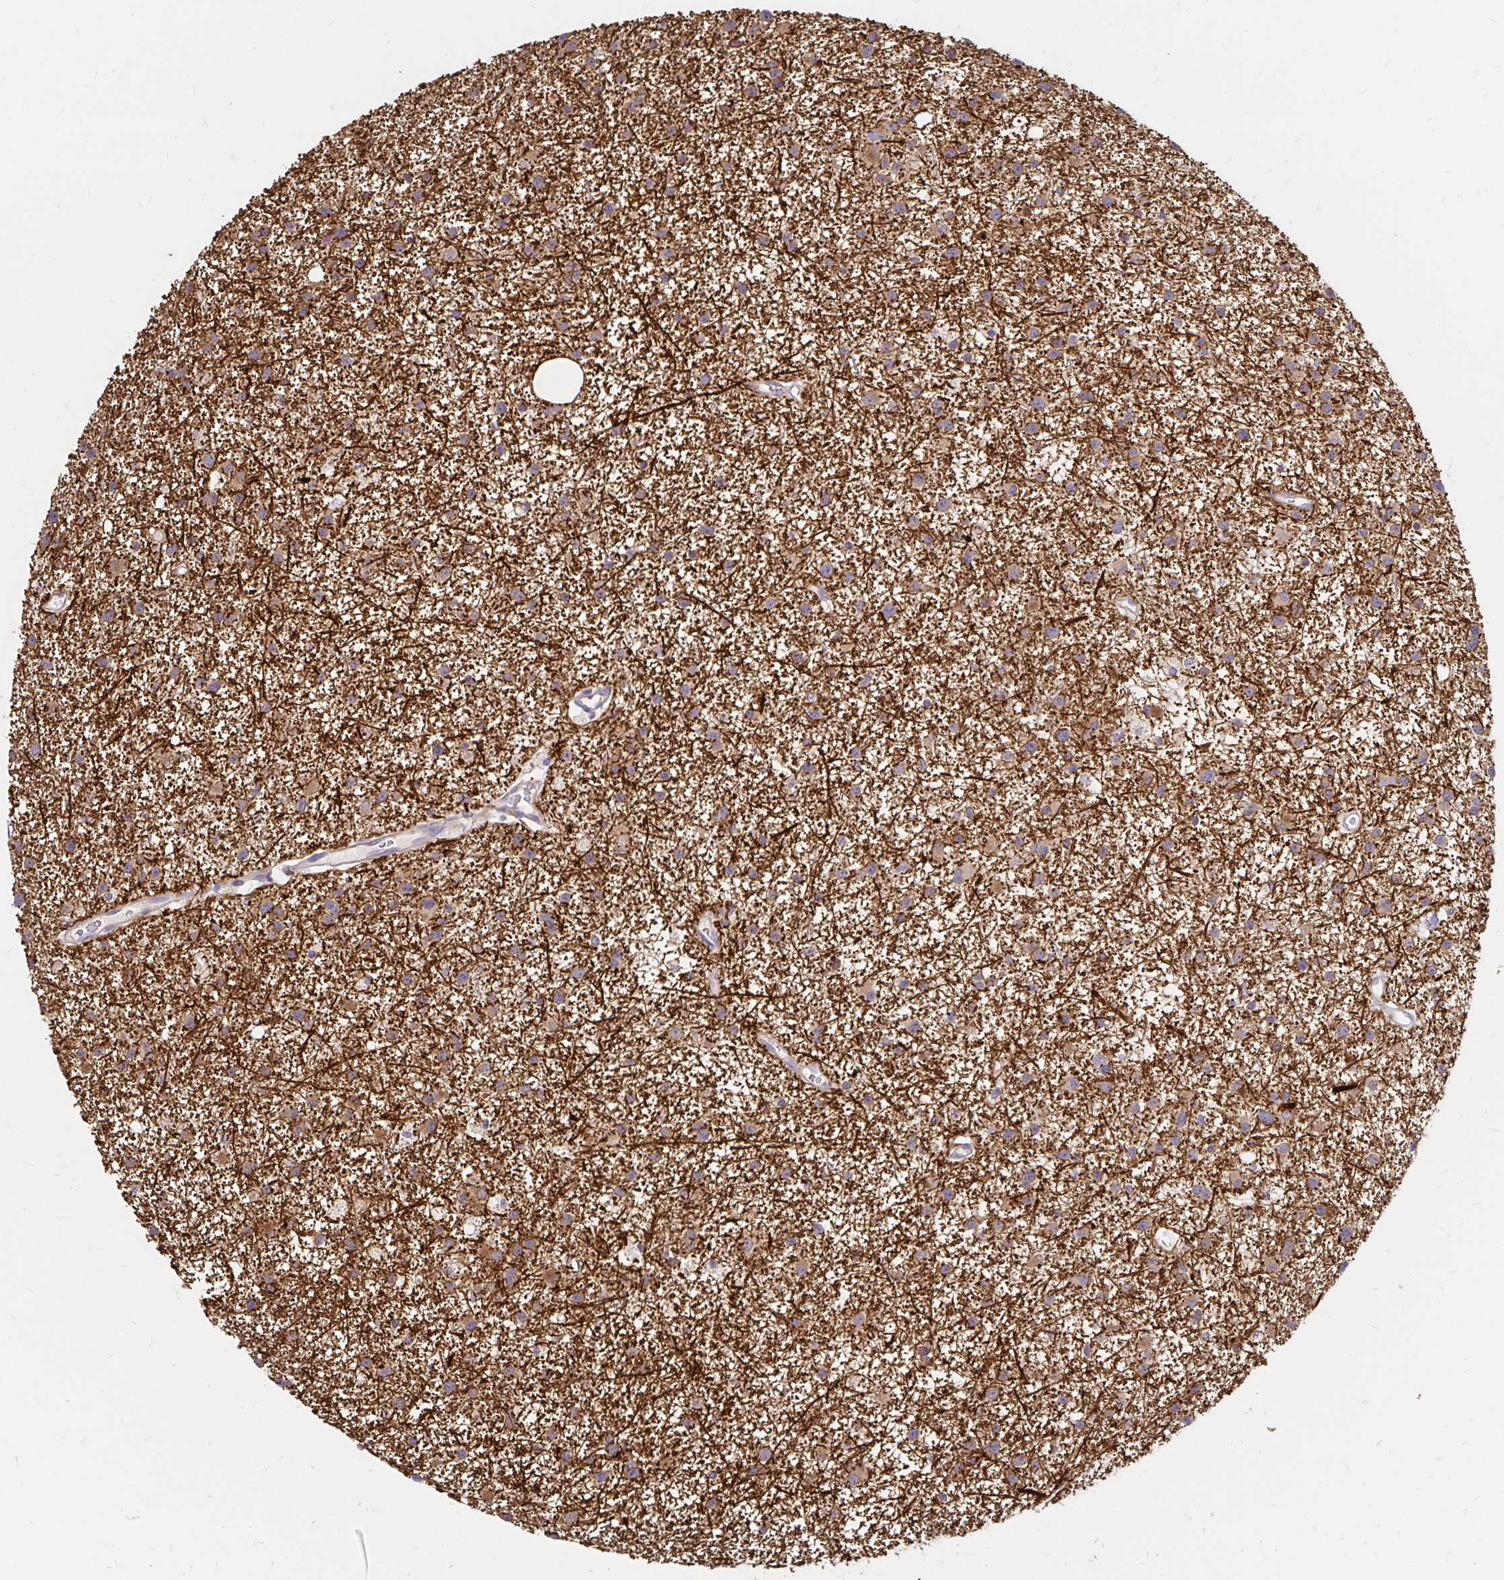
{"staining": {"intensity": "moderate", "quantity": "25%-75%", "location": "cytoplasmic/membranous"}, "tissue": "glioma", "cell_type": "Tumor cells", "image_type": "cancer", "snomed": [{"axis": "morphology", "description": "Glioma, malignant, Low grade"}, {"axis": "topography", "description": "Brain"}], "caption": "Immunohistochemical staining of human glioma exhibits medium levels of moderate cytoplasmic/membranous protein staining in about 25%-75% of tumor cells.", "gene": "ITGA2", "patient": {"sex": "male", "age": 43}}